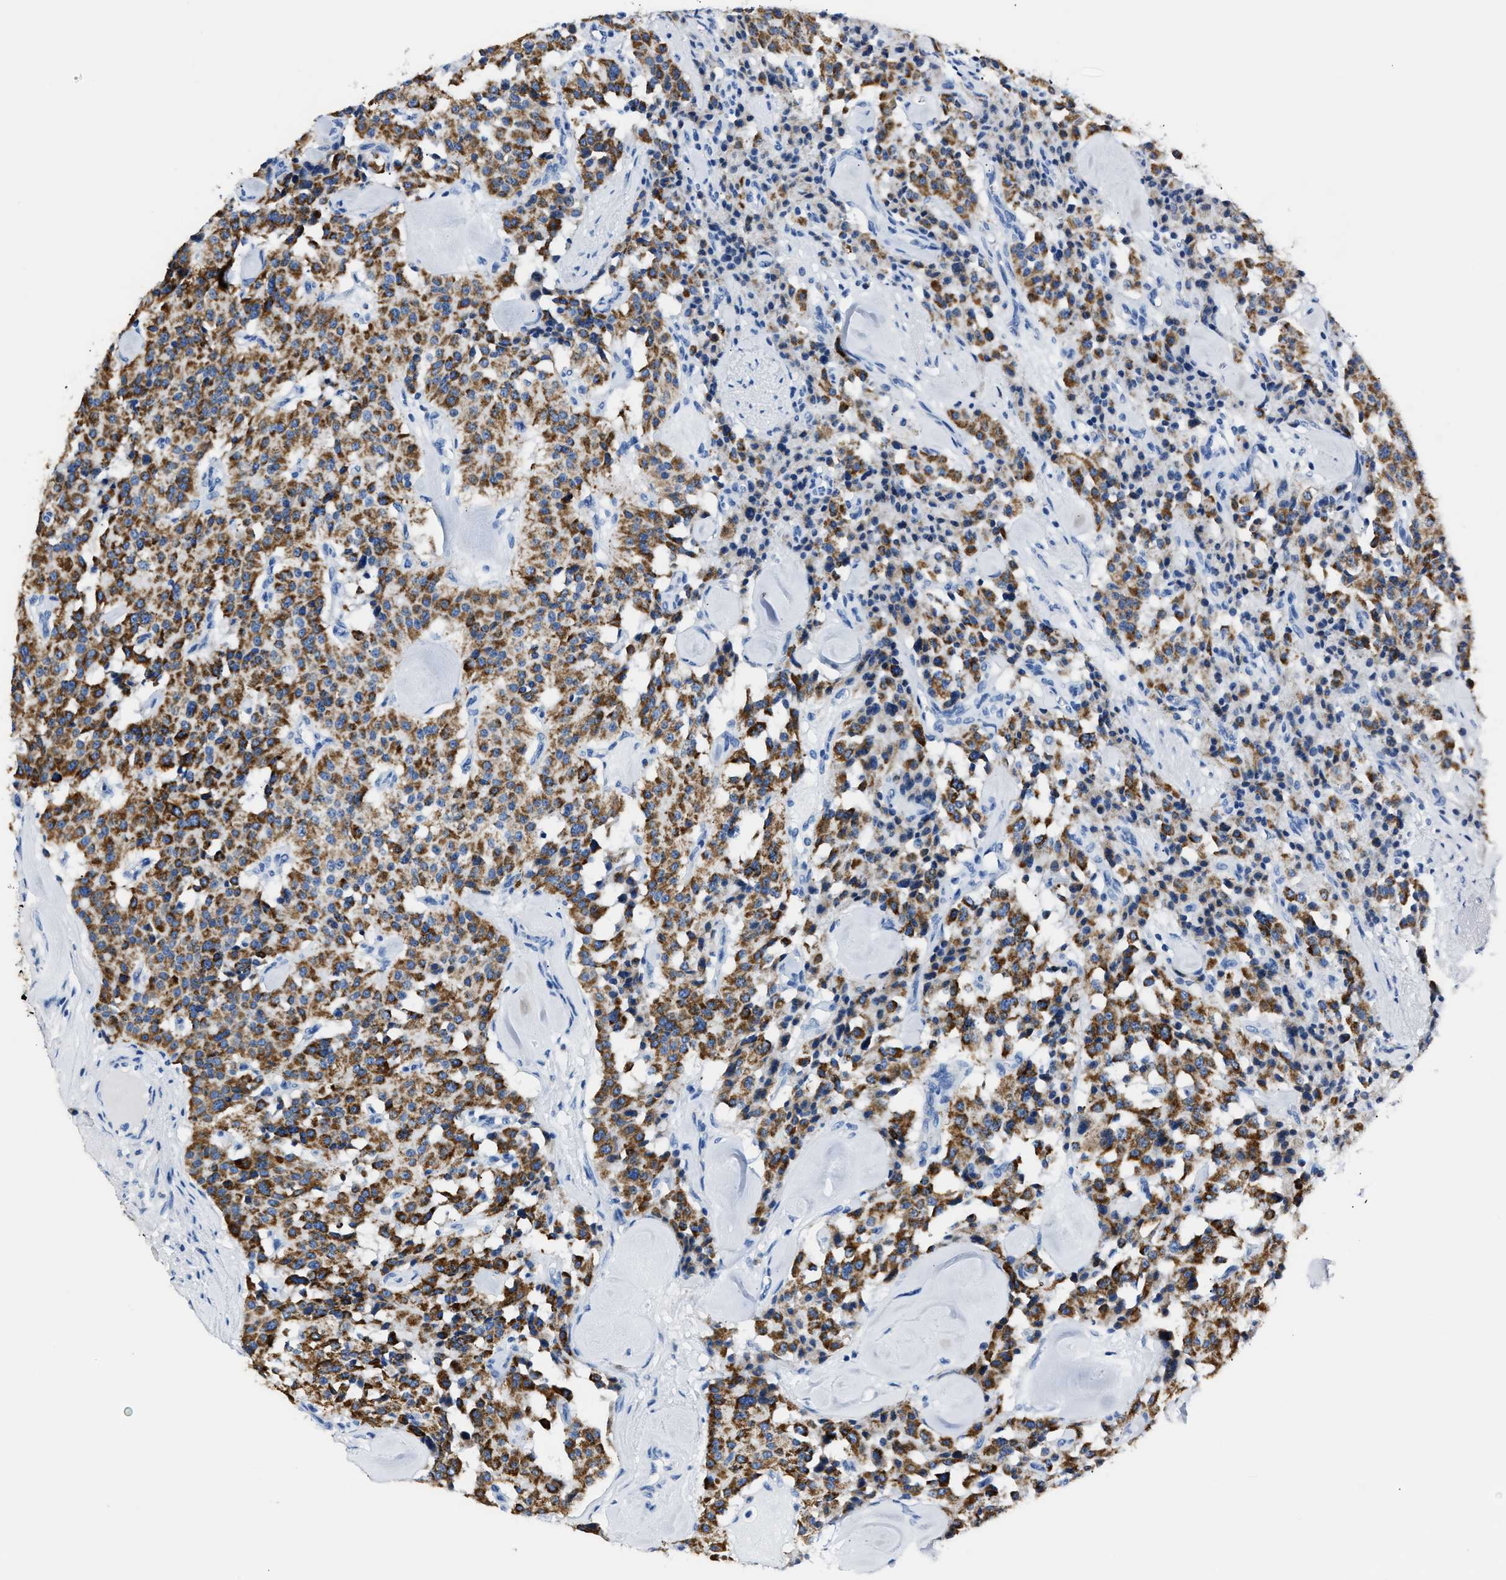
{"staining": {"intensity": "strong", "quantity": ">75%", "location": "cytoplasmic/membranous"}, "tissue": "carcinoid", "cell_type": "Tumor cells", "image_type": "cancer", "snomed": [{"axis": "morphology", "description": "Carcinoid, malignant, NOS"}, {"axis": "topography", "description": "Lung"}], "caption": "Carcinoid (malignant) tissue shows strong cytoplasmic/membranous staining in about >75% of tumor cells, visualized by immunohistochemistry.", "gene": "AMACR", "patient": {"sex": "male", "age": 30}}